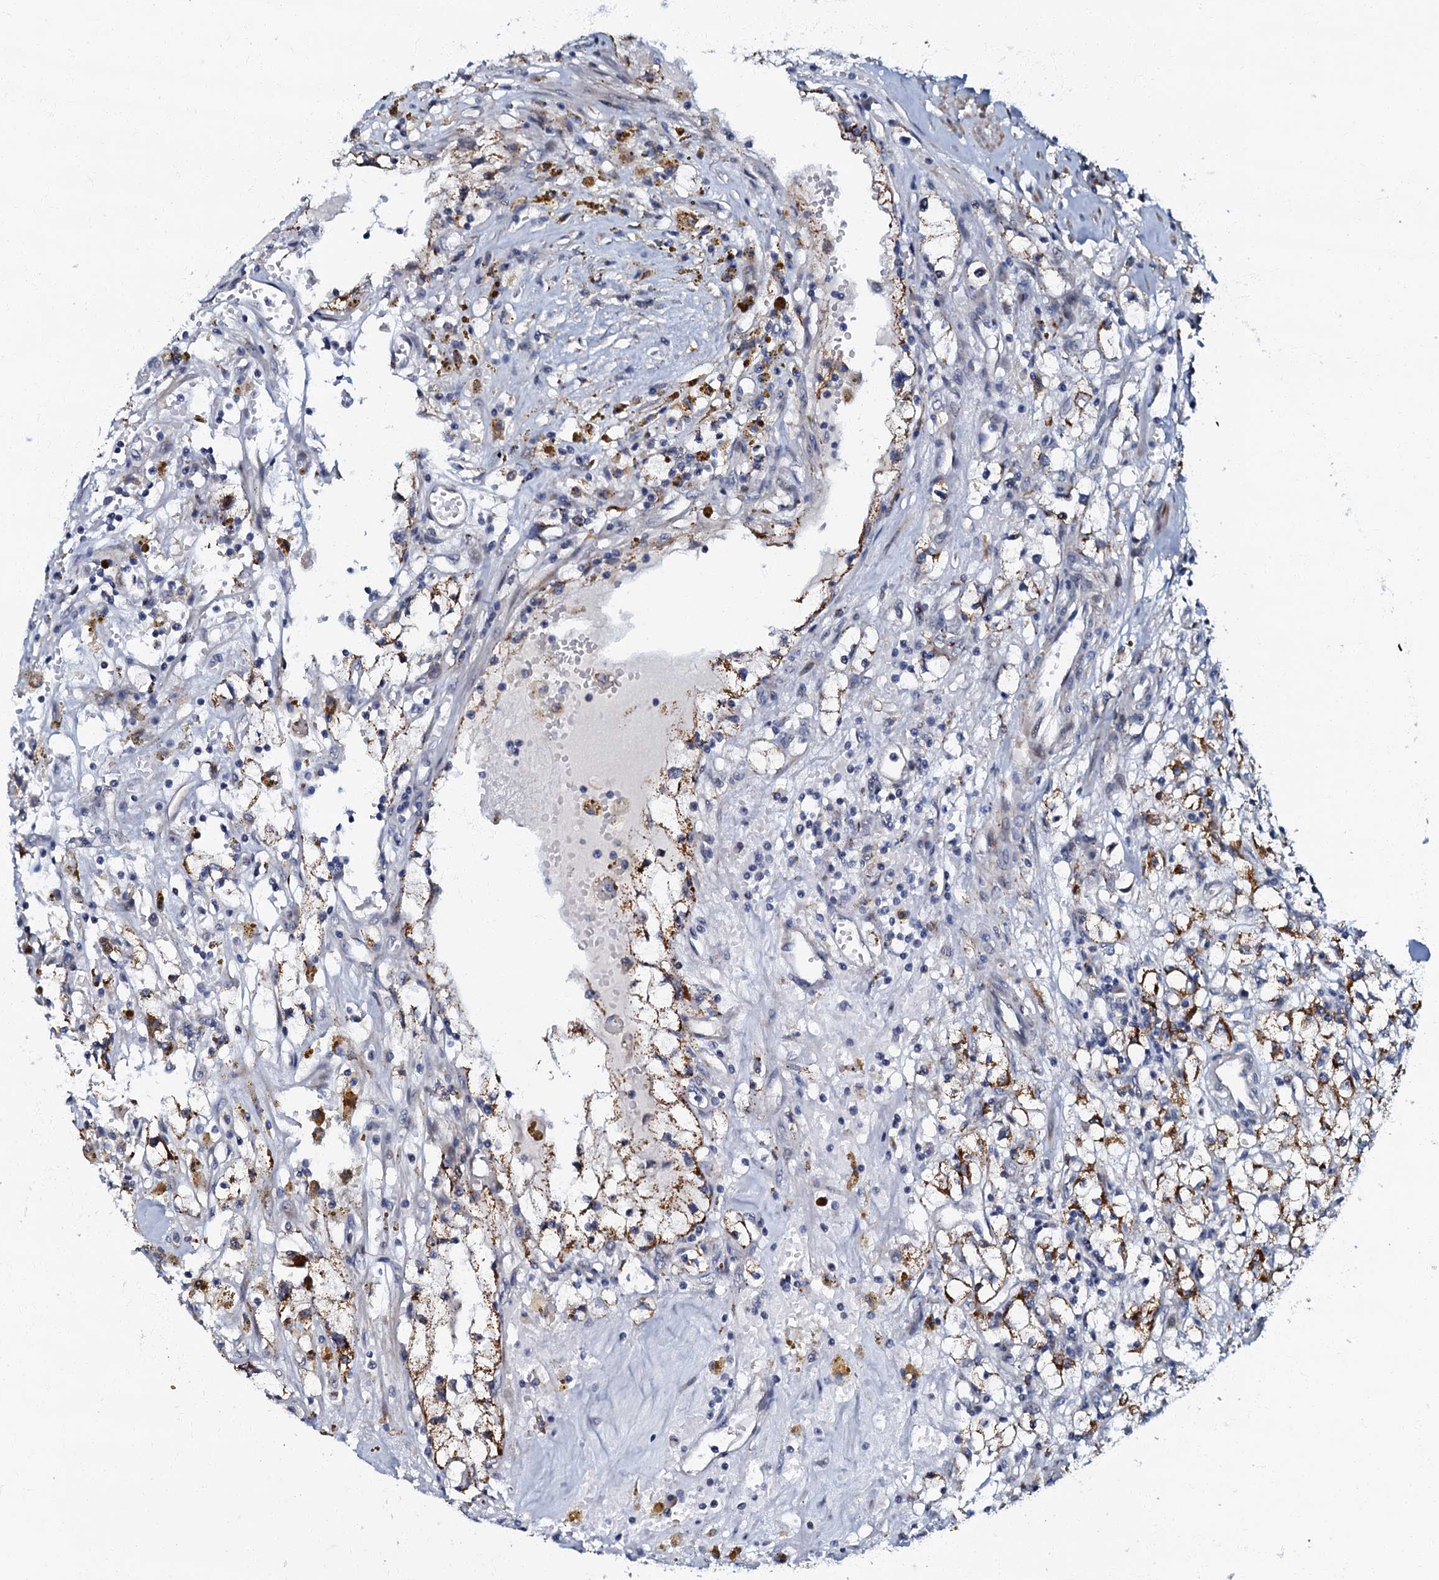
{"staining": {"intensity": "moderate", "quantity": ">75%", "location": "cytoplasmic/membranous"}, "tissue": "renal cancer", "cell_type": "Tumor cells", "image_type": "cancer", "snomed": [{"axis": "morphology", "description": "Adenocarcinoma, NOS"}, {"axis": "topography", "description": "Kidney"}], "caption": "IHC histopathology image of renal adenocarcinoma stained for a protein (brown), which reveals medium levels of moderate cytoplasmic/membranous positivity in approximately >75% of tumor cells.", "gene": "OLAH", "patient": {"sex": "male", "age": 56}}